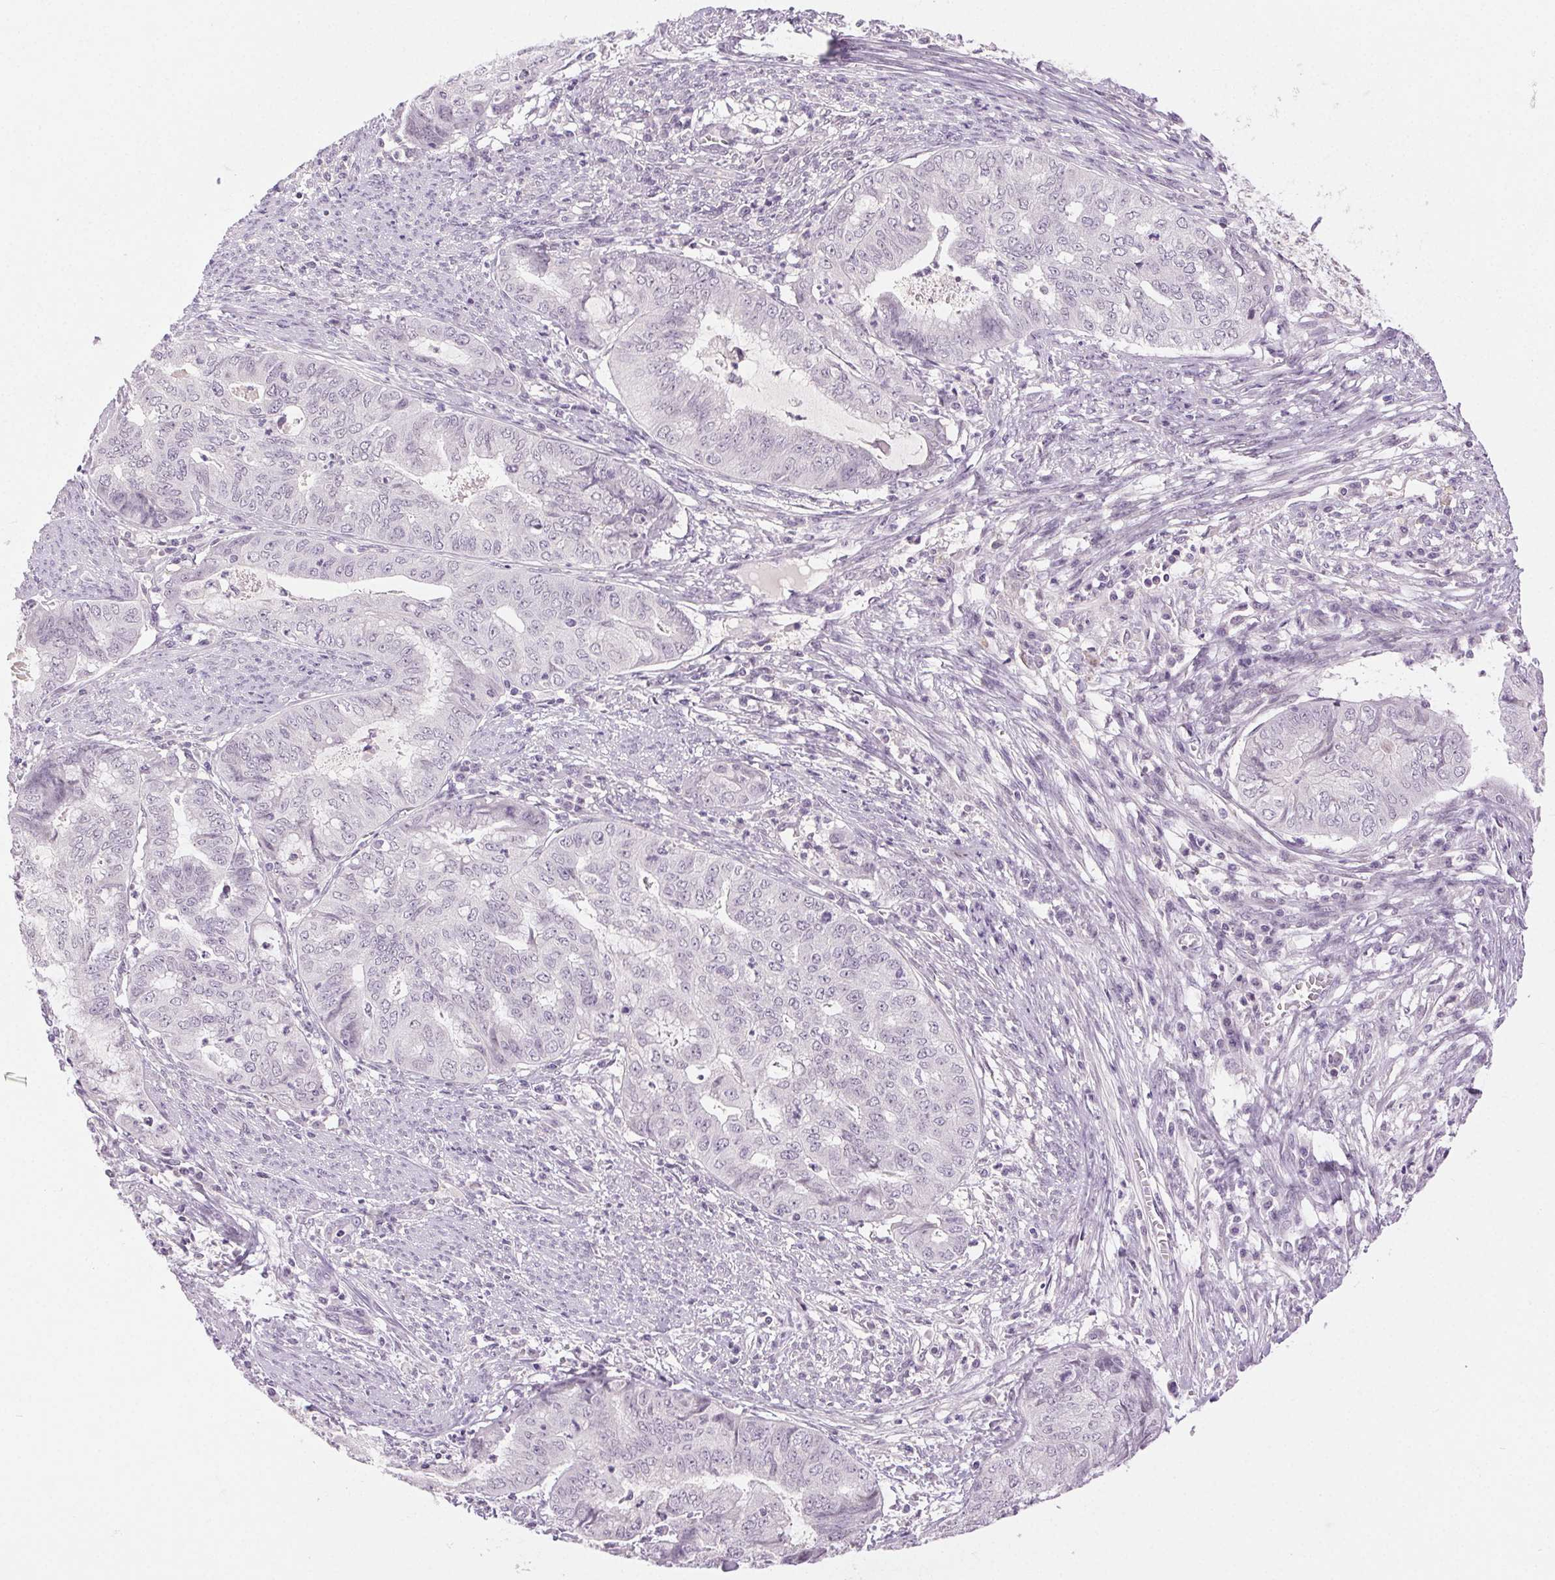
{"staining": {"intensity": "negative", "quantity": "none", "location": "none"}, "tissue": "endometrial cancer", "cell_type": "Tumor cells", "image_type": "cancer", "snomed": [{"axis": "morphology", "description": "Adenocarcinoma, NOS"}, {"axis": "topography", "description": "Endometrium"}], "caption": "A micrograph of endometrial cancer (adenocarcinoma) stained for a protein shows no brown staining in tumor cells.", "gene": "FAM168A", "patient": {"sex": "female", "age": 79}}